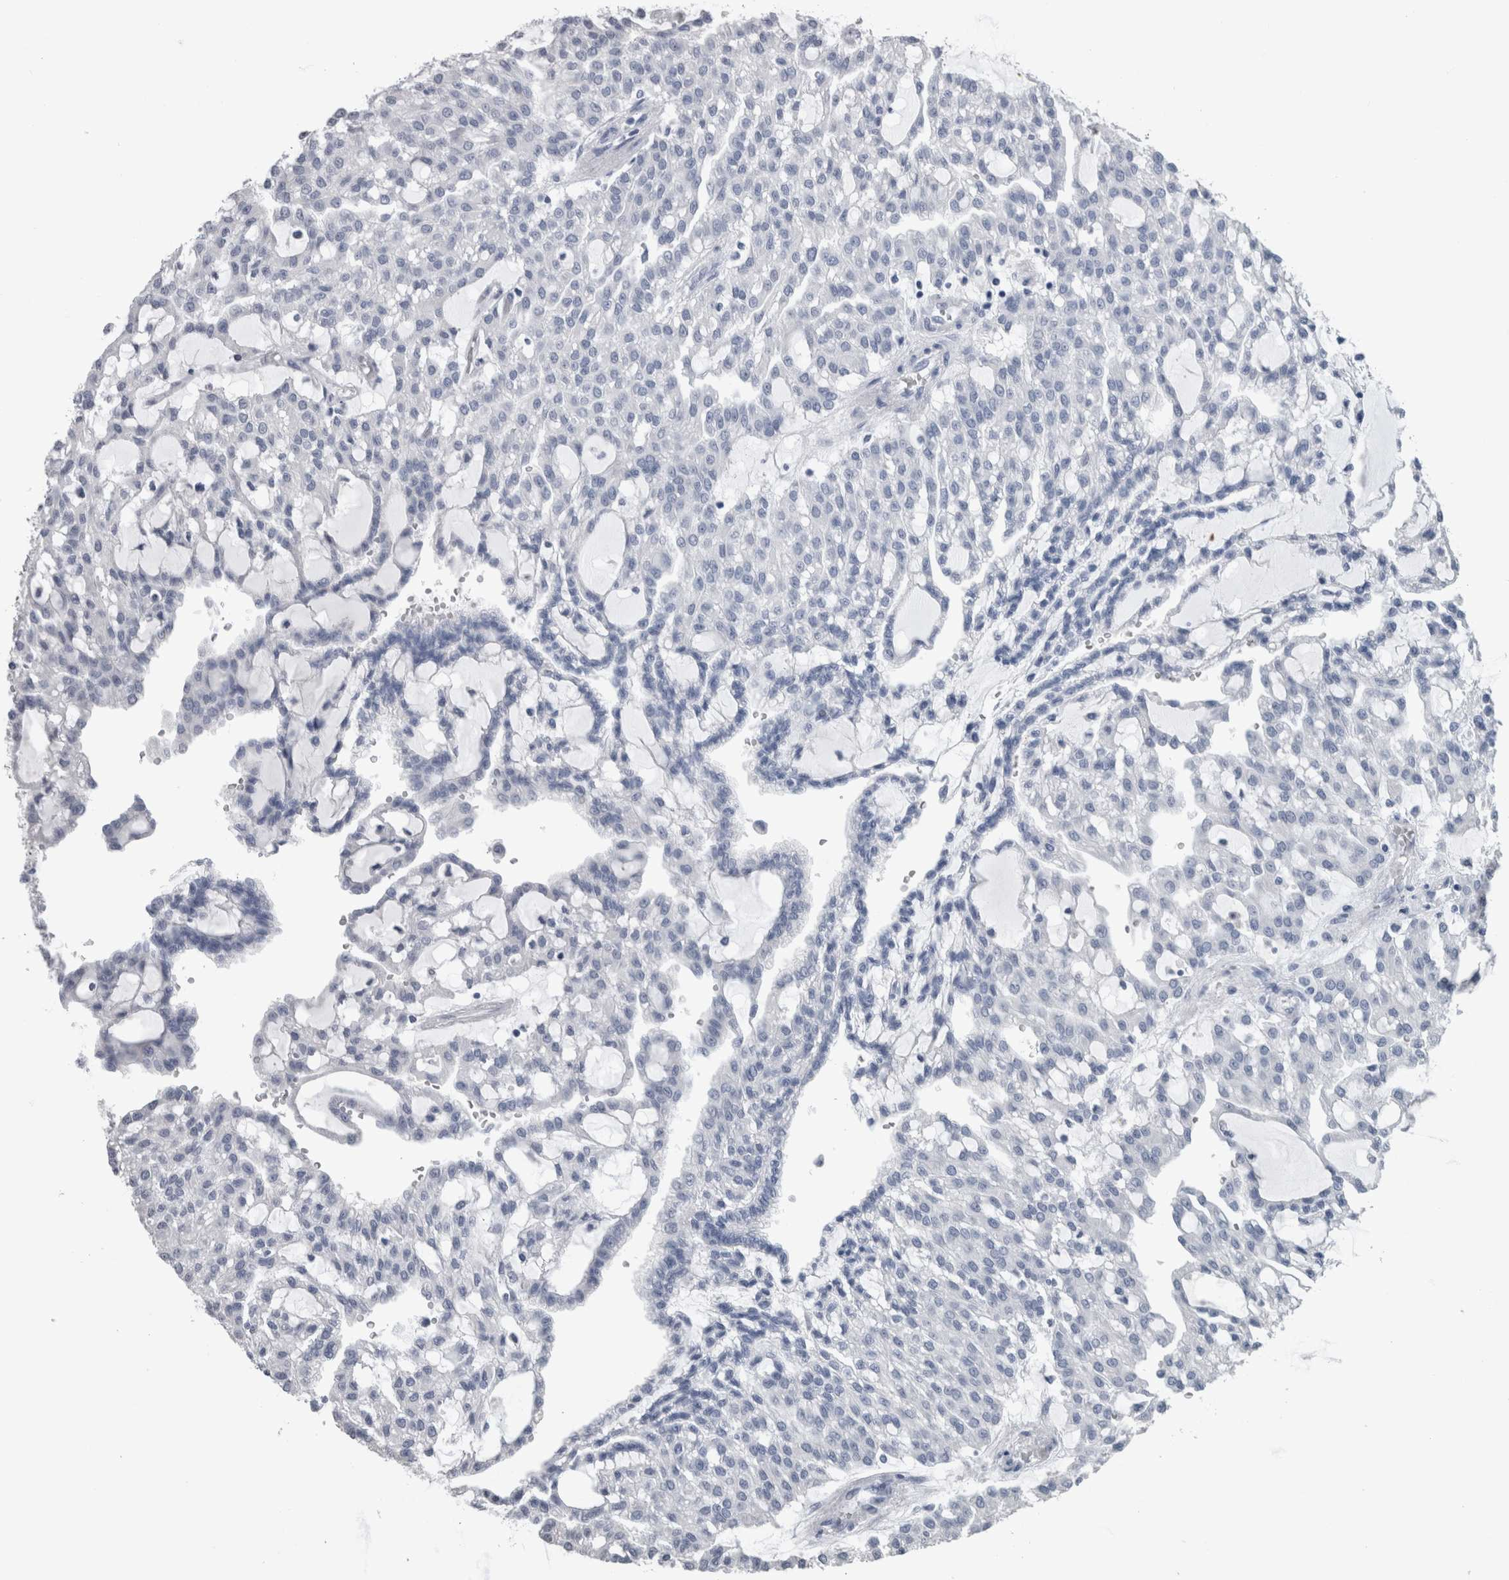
{"staining": {"intensity": "negative", "quantity": "none", "location": "none"}, "tissue": "renal cancer", "cell_type": "Tumor cells", "image_type": "cancer", "snomed": [{"axis": "morphology", "description": "Adenocarcinoma, NOS"}, {"axis": "topography", "description": "Kidney"}], "caption": "A high-resolution histopathology image shows immunohistochemistry (IHC) staining of renal adenocarcinoma, which displays no significant staining in tumor cells.", "gene": "CA8", "patient": {"sex": "male", "age": 63}}